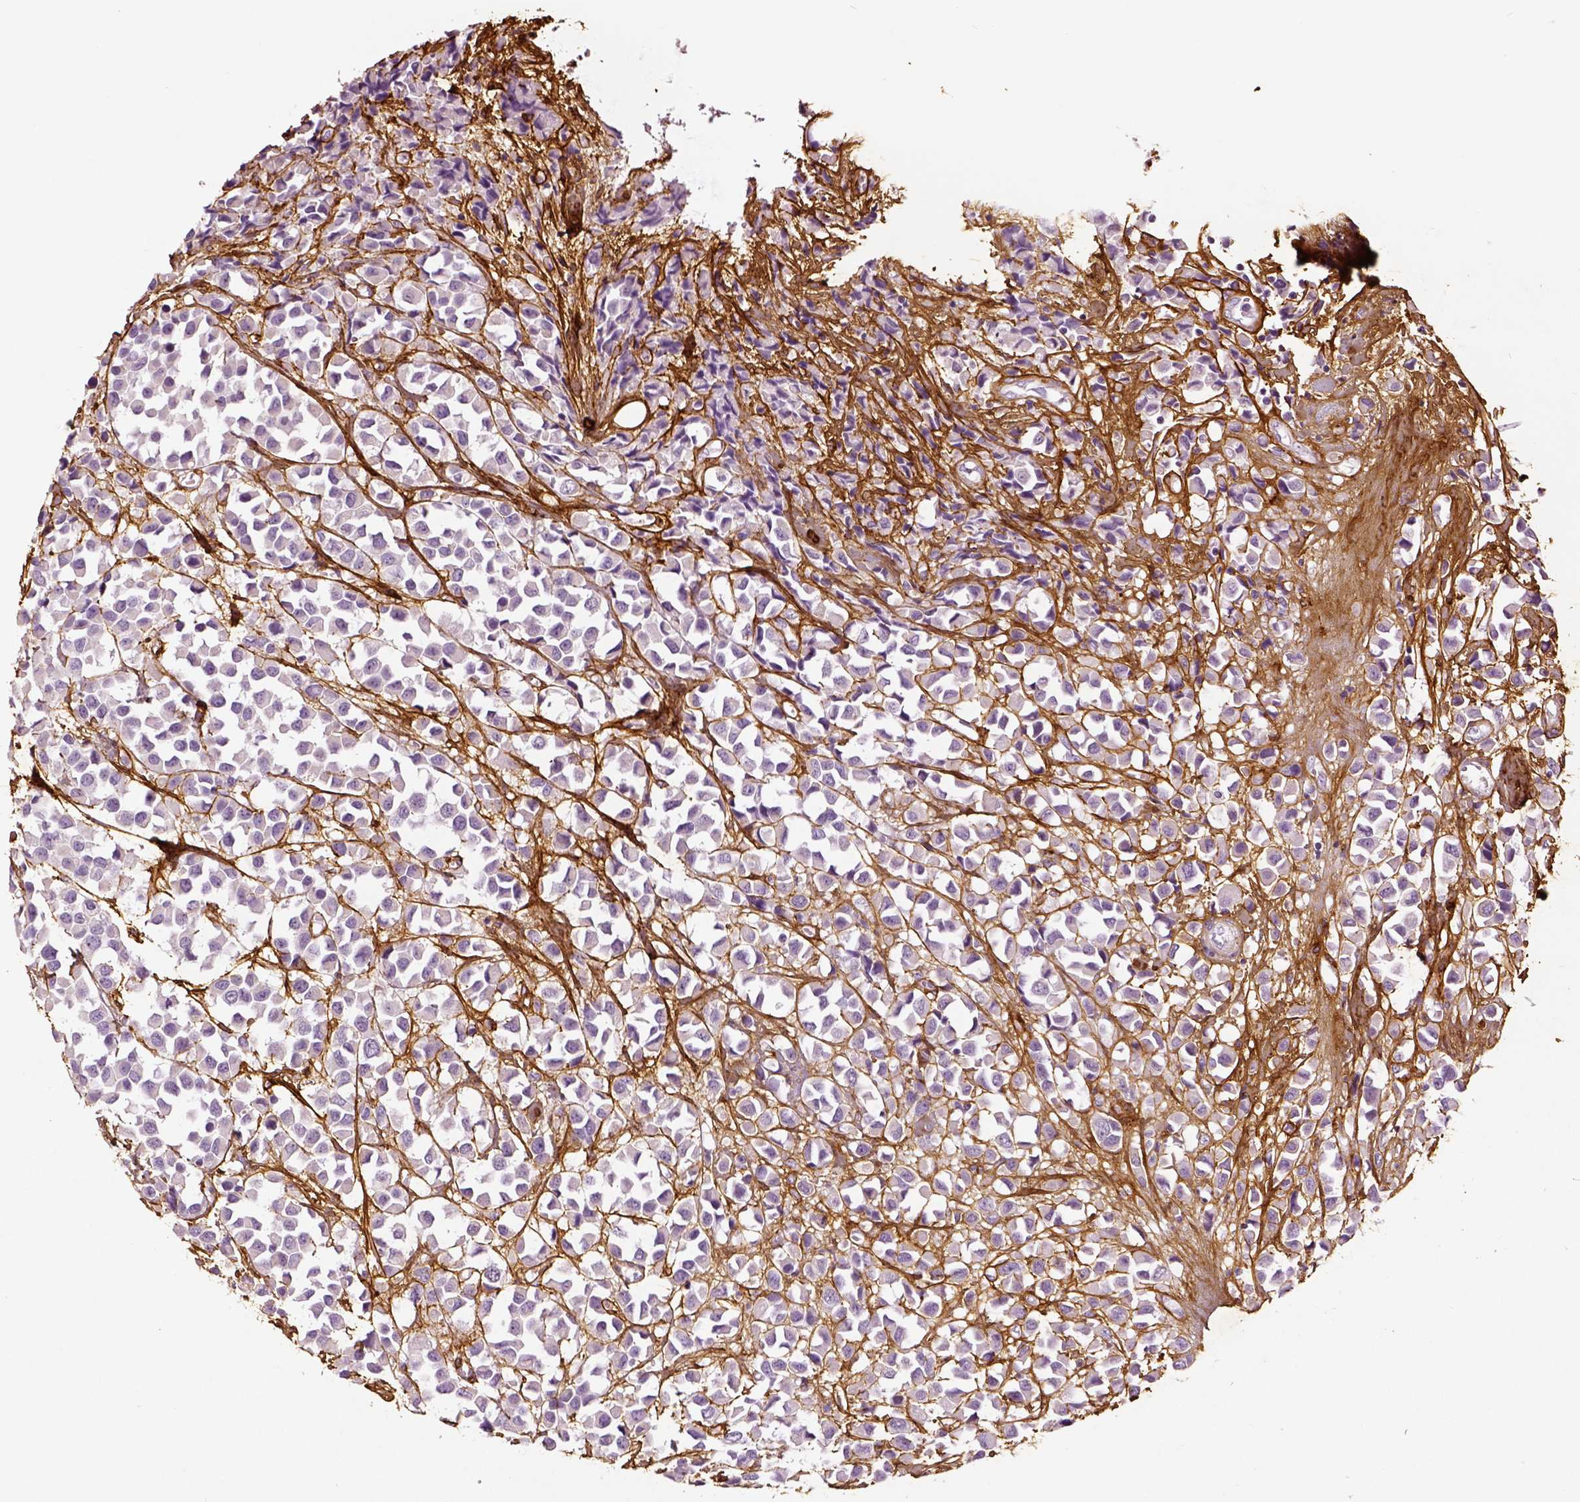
{"staining": {"intensity": "negative", "quantity": "none", "location": "none"}, "tissue": "breast cancer", "cell_type": "Tumor cells", "image_type": "cancer", "snomed": [{"axis": "morphology", "description": "Duct carcinoma"}, {"axis": "topography", "description": "Breast"}], "caption": "The photomicrograph displays no staining of tumor cells in breast cancer.", "gene": "COL6A2", "patient": {"sex": "female", "age": 61}}